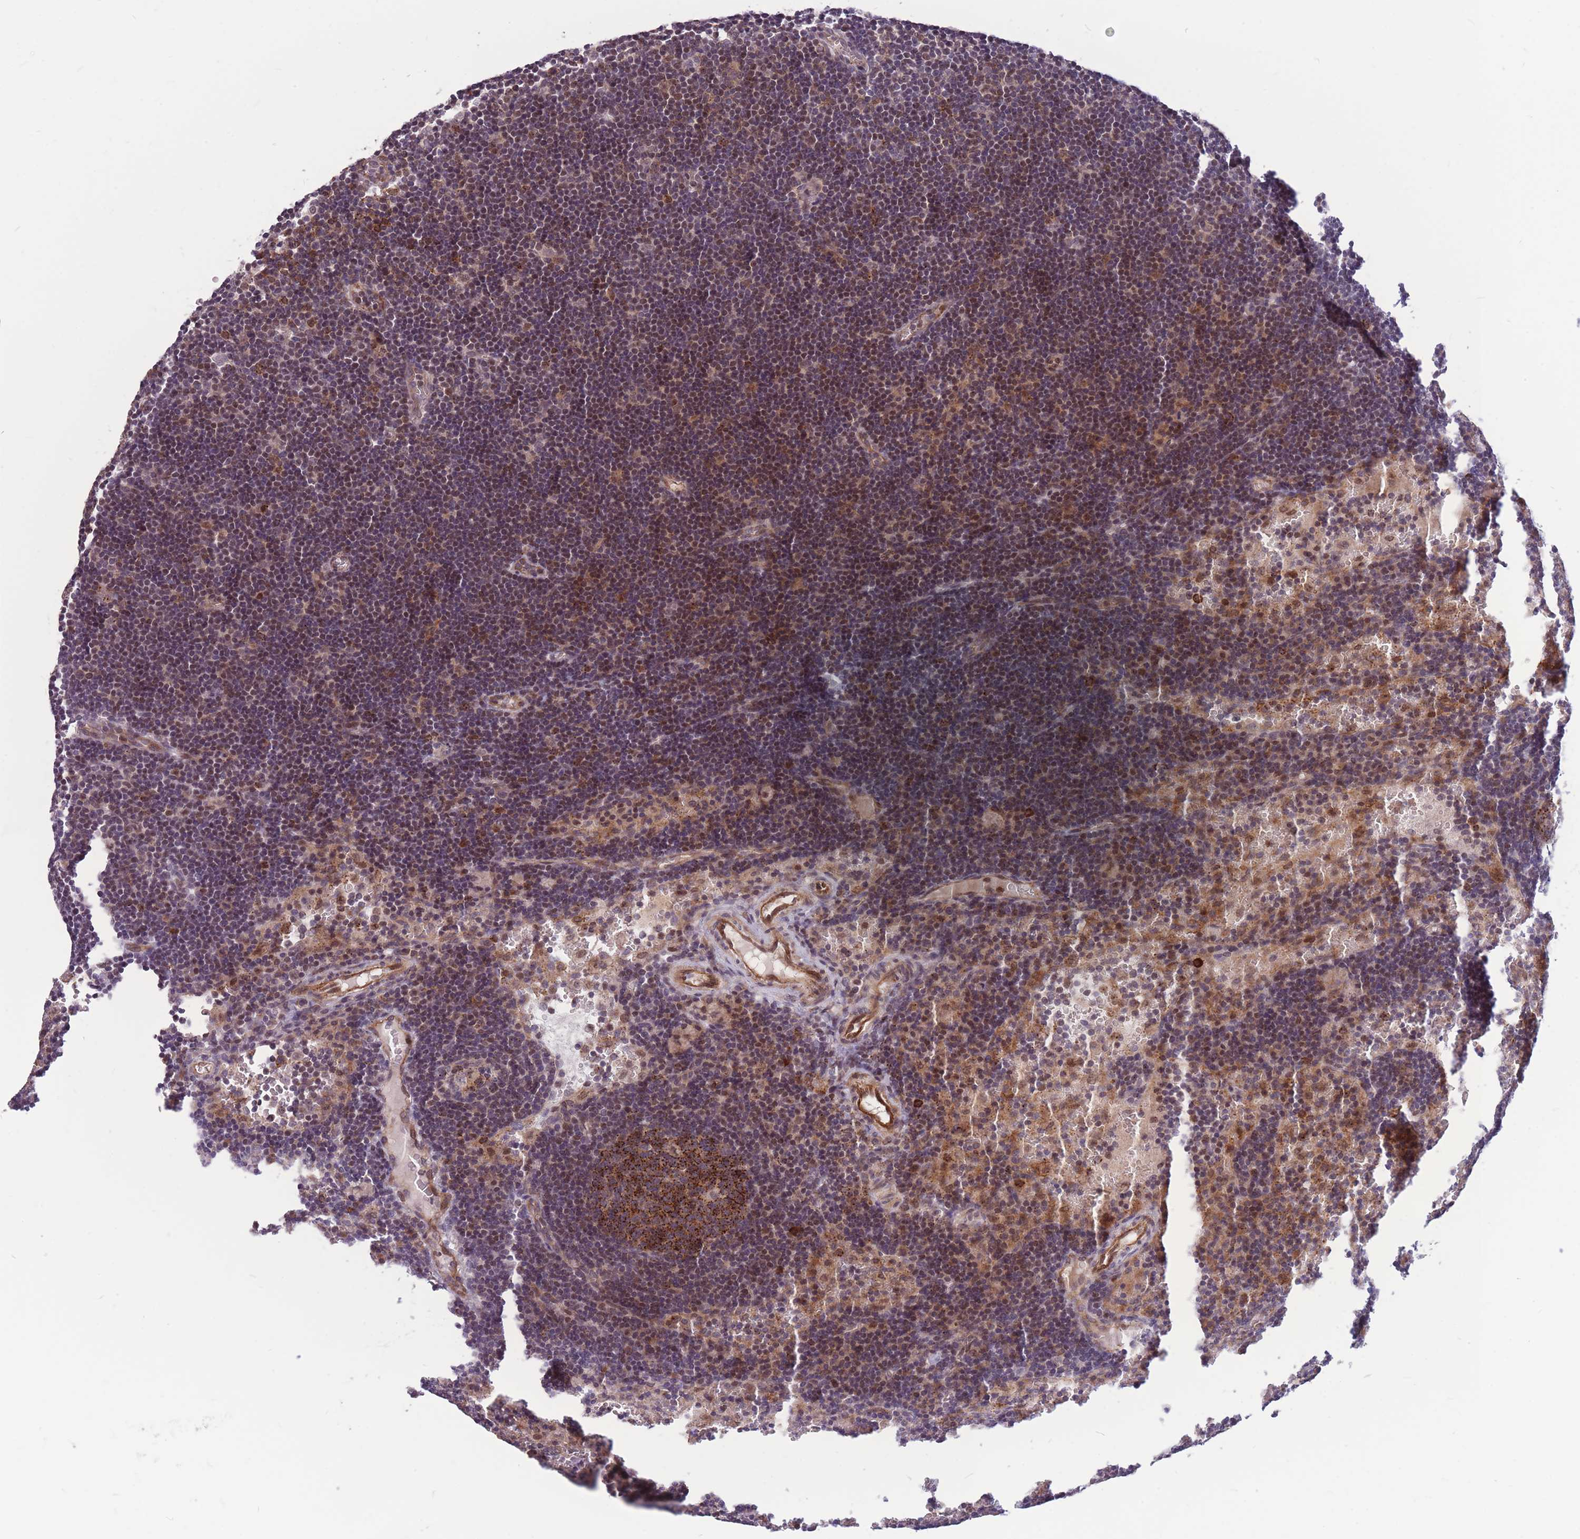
{"staining": {"intensity": "strong", "quantity": ">75%", "location": "cytoplasmic/membranous"}, "tissue": "lymph node", "cell_type": "Germinal center cells", "image_type": "normal", "snomed": [{"axis": "morphology", "description": "Normal tissue, NOS"}, {"axis": "topography", "description": "Lymph node"}], "caption": "Strong cytoplasmic/membranous expression is seen in about >75% of germinal center cells in unremarkable lymph node. (DAB (3,3'-diaminobenzidine) IHC, brown staining for protein, blue staining for nuclei).", "gene": "TCF20", "patient": {"sex": "male", "age": 62}}